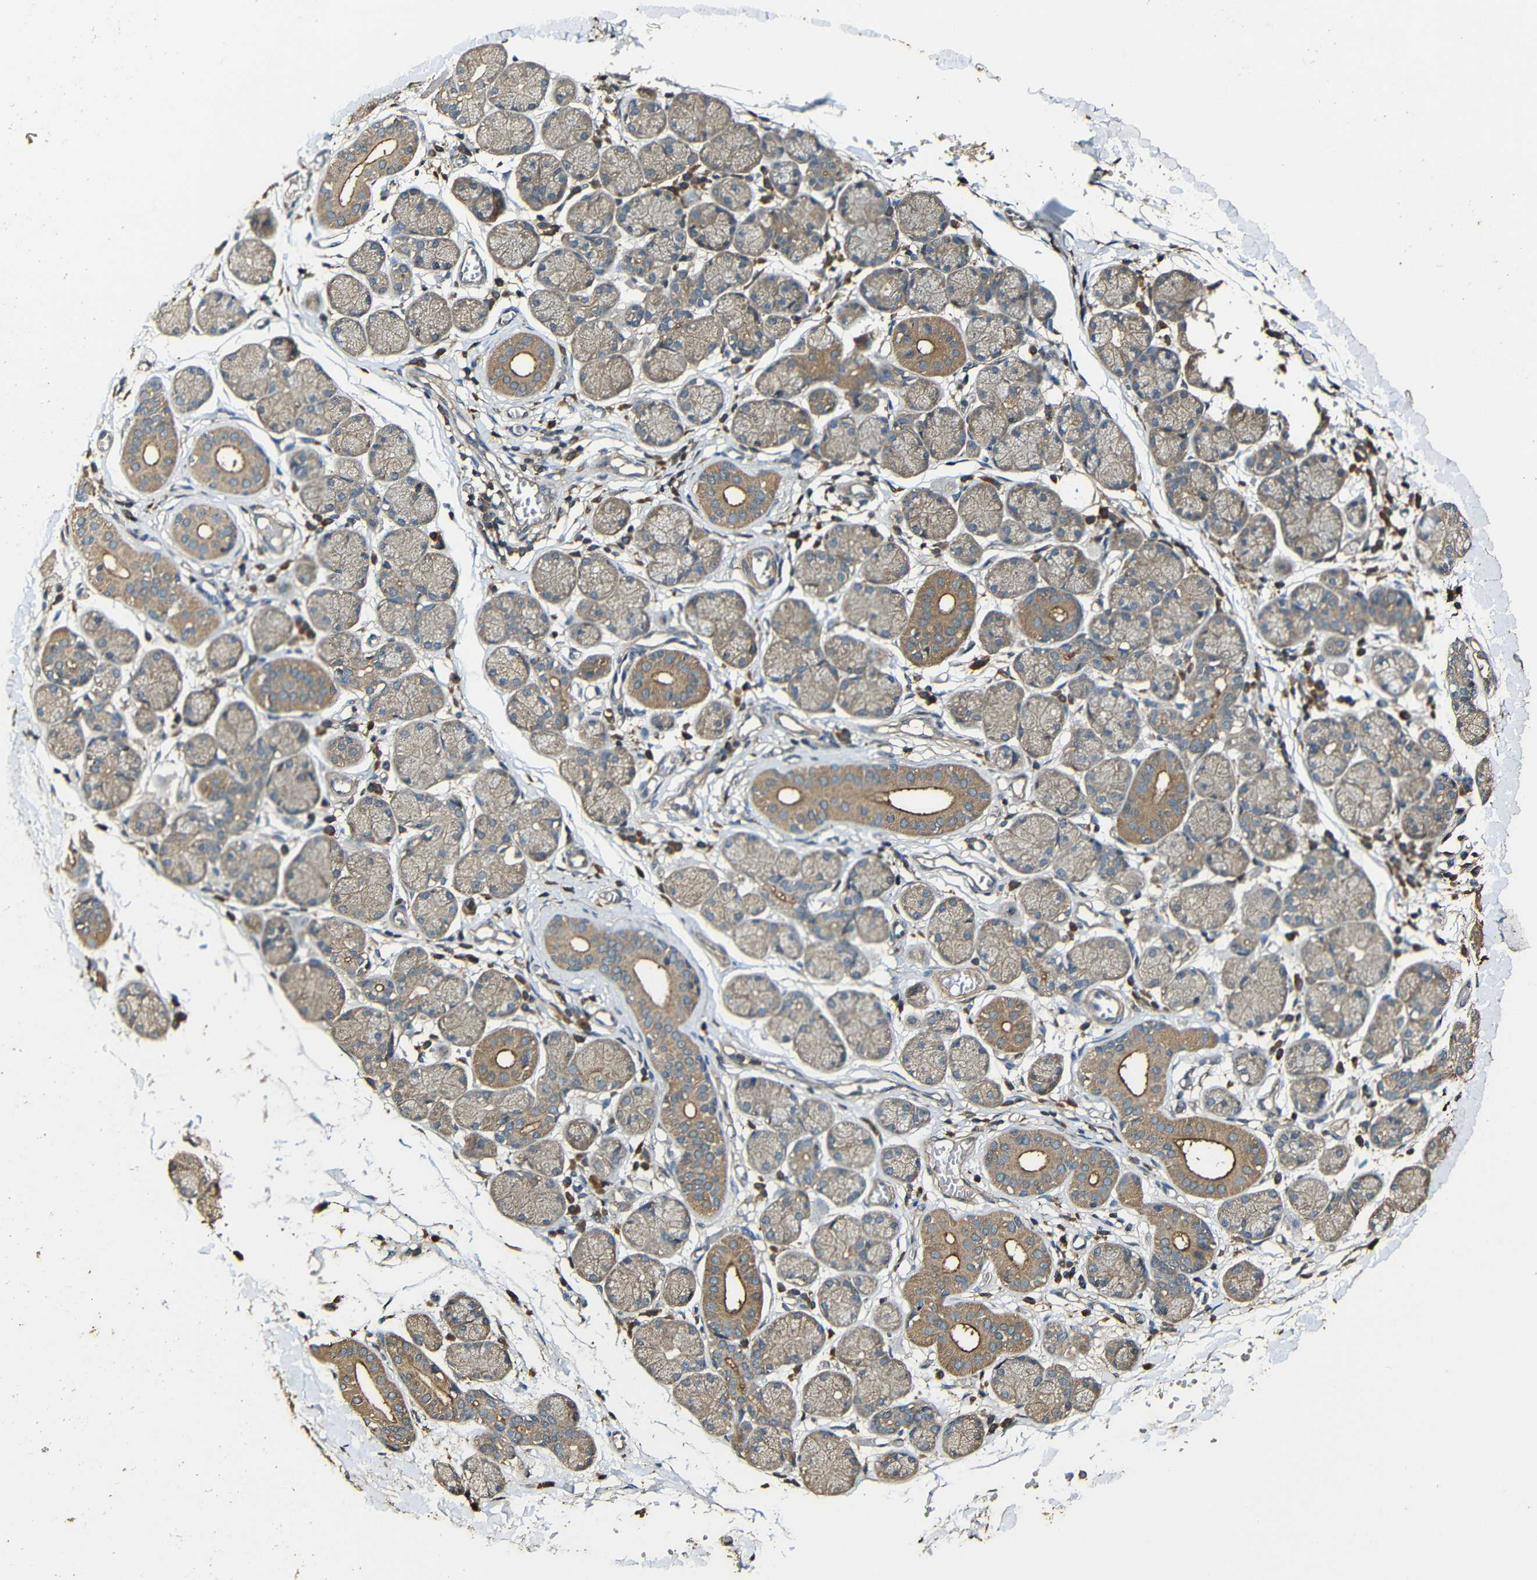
{"staining": {"intensity": "moderate", "quantity": "25%-75%", "location": "cytoplasmic/membranous"}, "tissue": "salivary gland", "cell_type": "Glandular cells", "image_type": "normal", "snomed": [{"axis": "morphology", "description": "Normal tissue, NOS"}, {"axis": "topography", "description": "Salivary gland"}], "caption": "Protein analysis of benign salivary gland reveals moderate cytoplasmic/membranous expression in approximately 25%-75% of glandular cells.", "gene": "CASP8", "patient": {"sex": "female", "age": 24}}